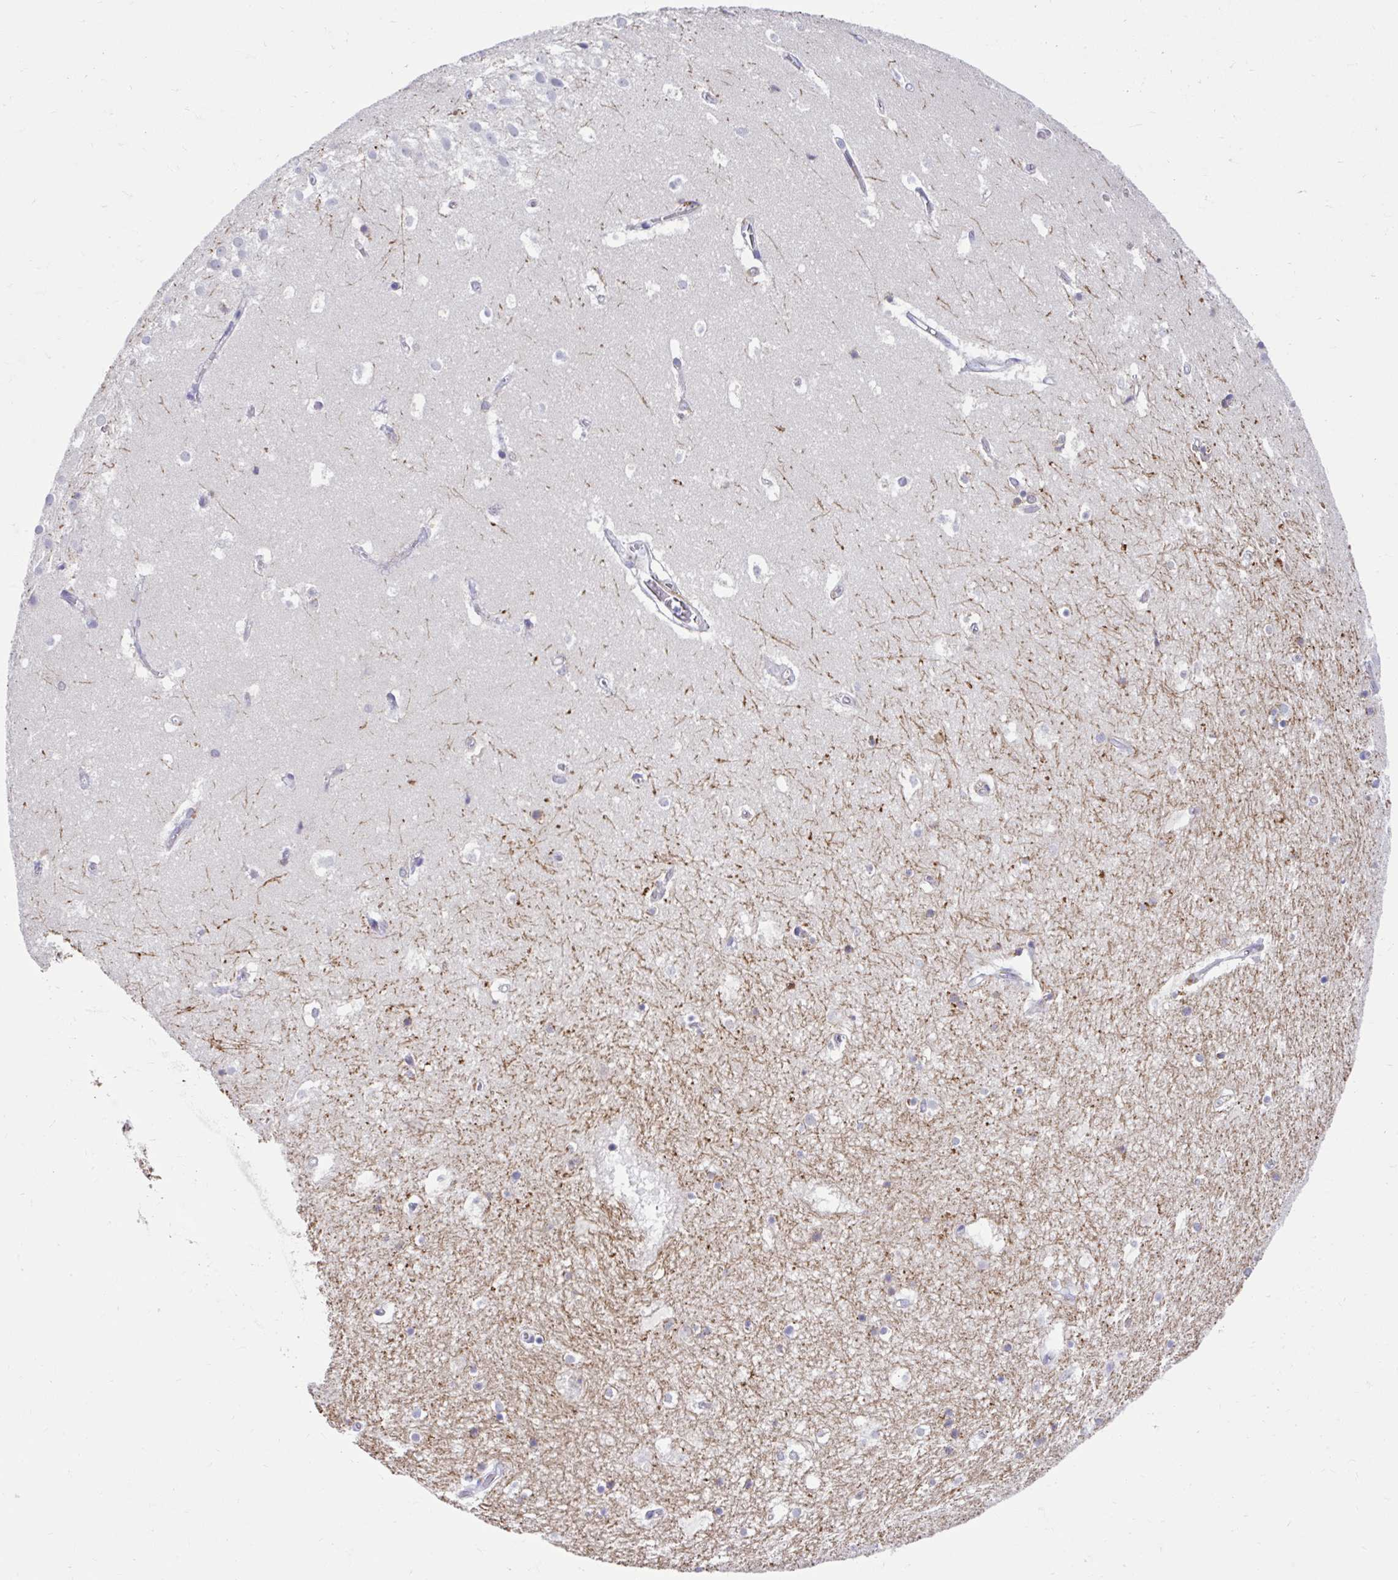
{"staining": {"intensity": "negative", "quantity": "none", "location": "none"}, "tissue": "hippocampus", "cell_type": "Glial cells", "image_type": "normal", "snomed": [{"axis": "morphology", "description": "Normal tissue, NOS"}, {"axis": "topography", "description": "Hippocampus"}], "caption": "The immunohistochemistry histopathology image has no significant staining in glial cells of hippocampus.", "gene": "ZNF33A", "patient": {"sex": "female", "age": 52}}